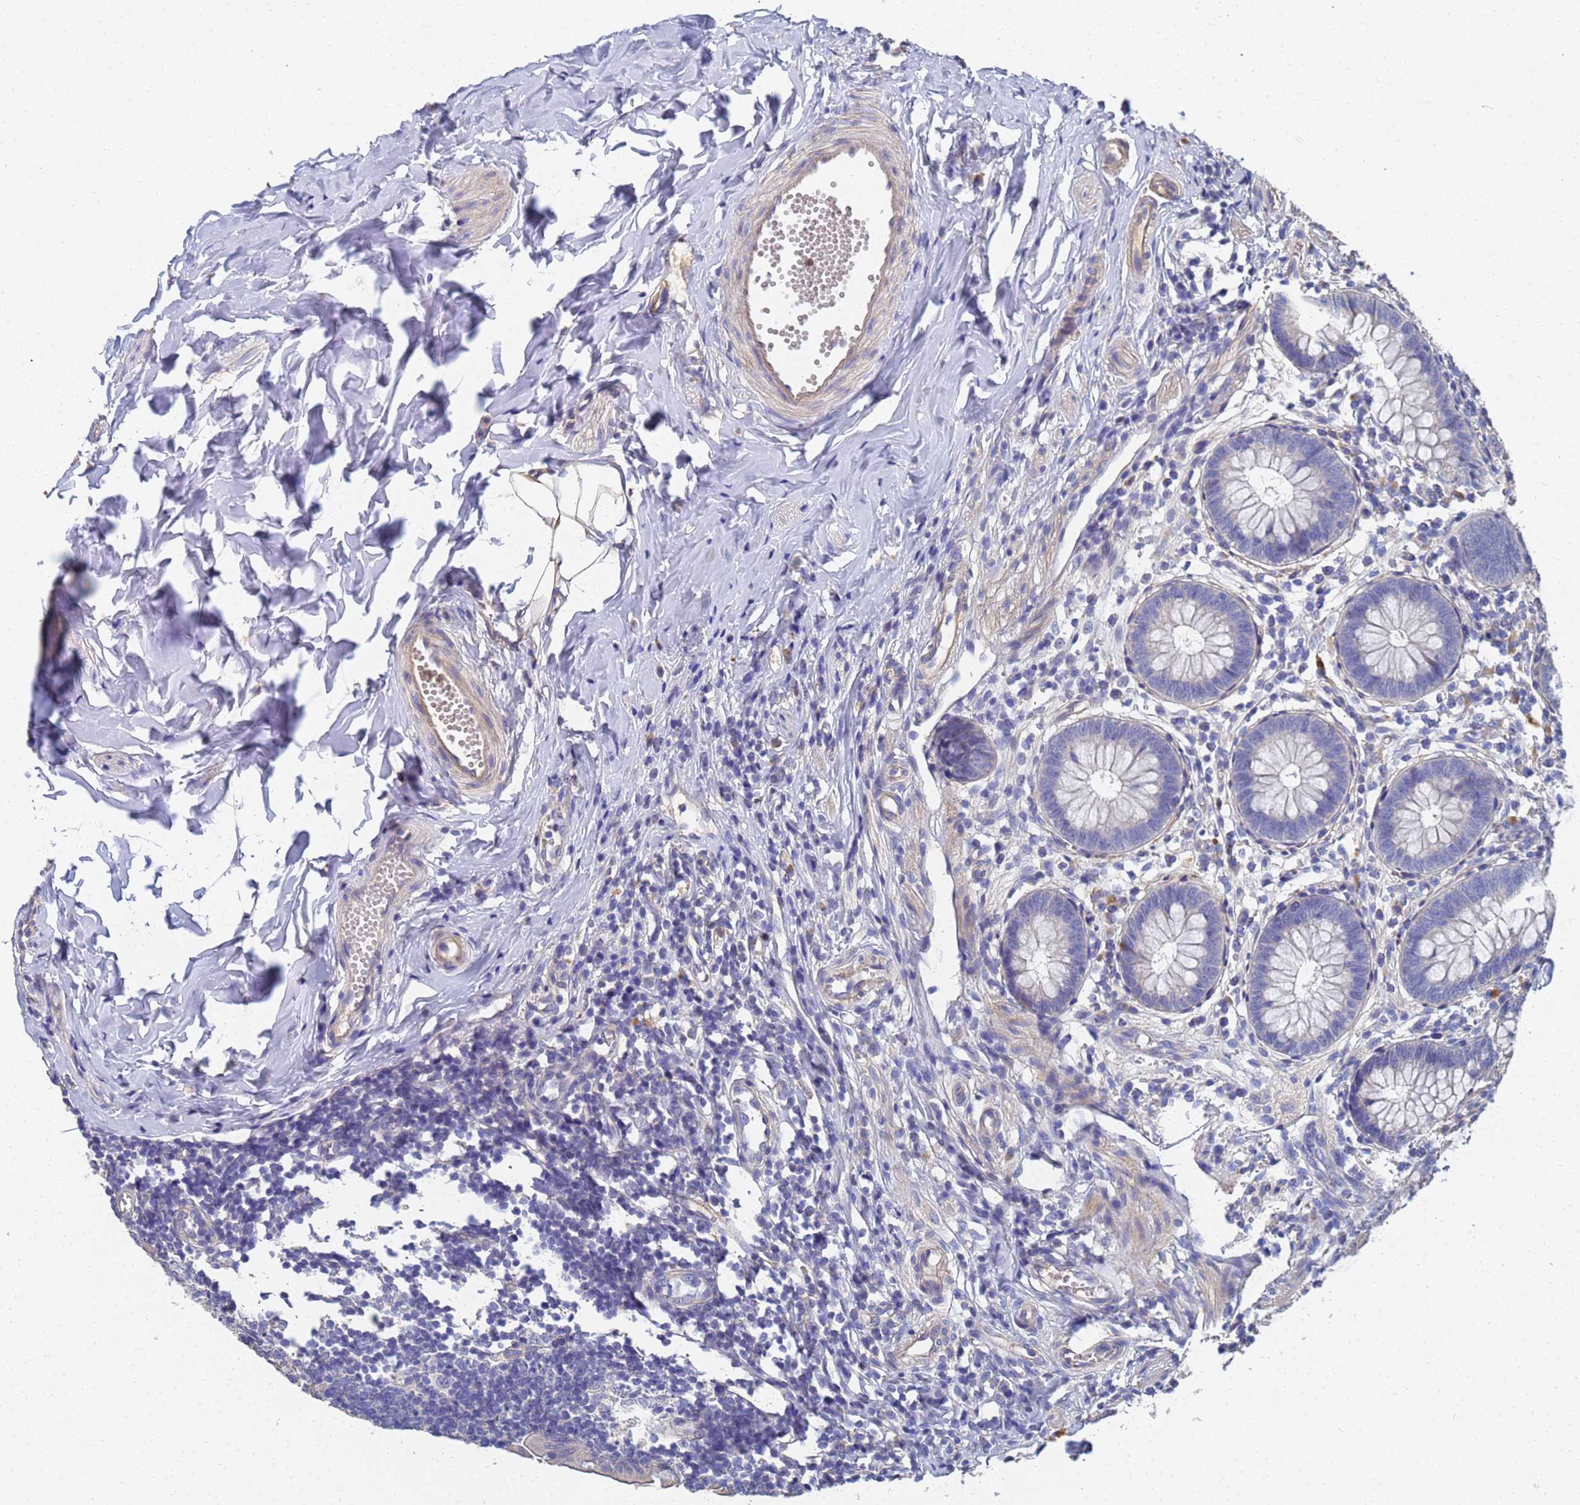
{"staining": {"intensity": "negative", "quantity": "none", "location": "none"}, "tissue": "appendix", "cell_type": "Glandular cells", "image_type": "normal", "snomed": [{"axis": "morphology", "description": "Normal tissue, NOS"}, {"axis": "topography", "description": "Appendix"}], "caption": "Human appendix stained for a protein using immunohistochemistry (IHC) displays no positivity in glandular cells.", "gene": "LBX2", "patient": {"sex": "male", "age": 14}}